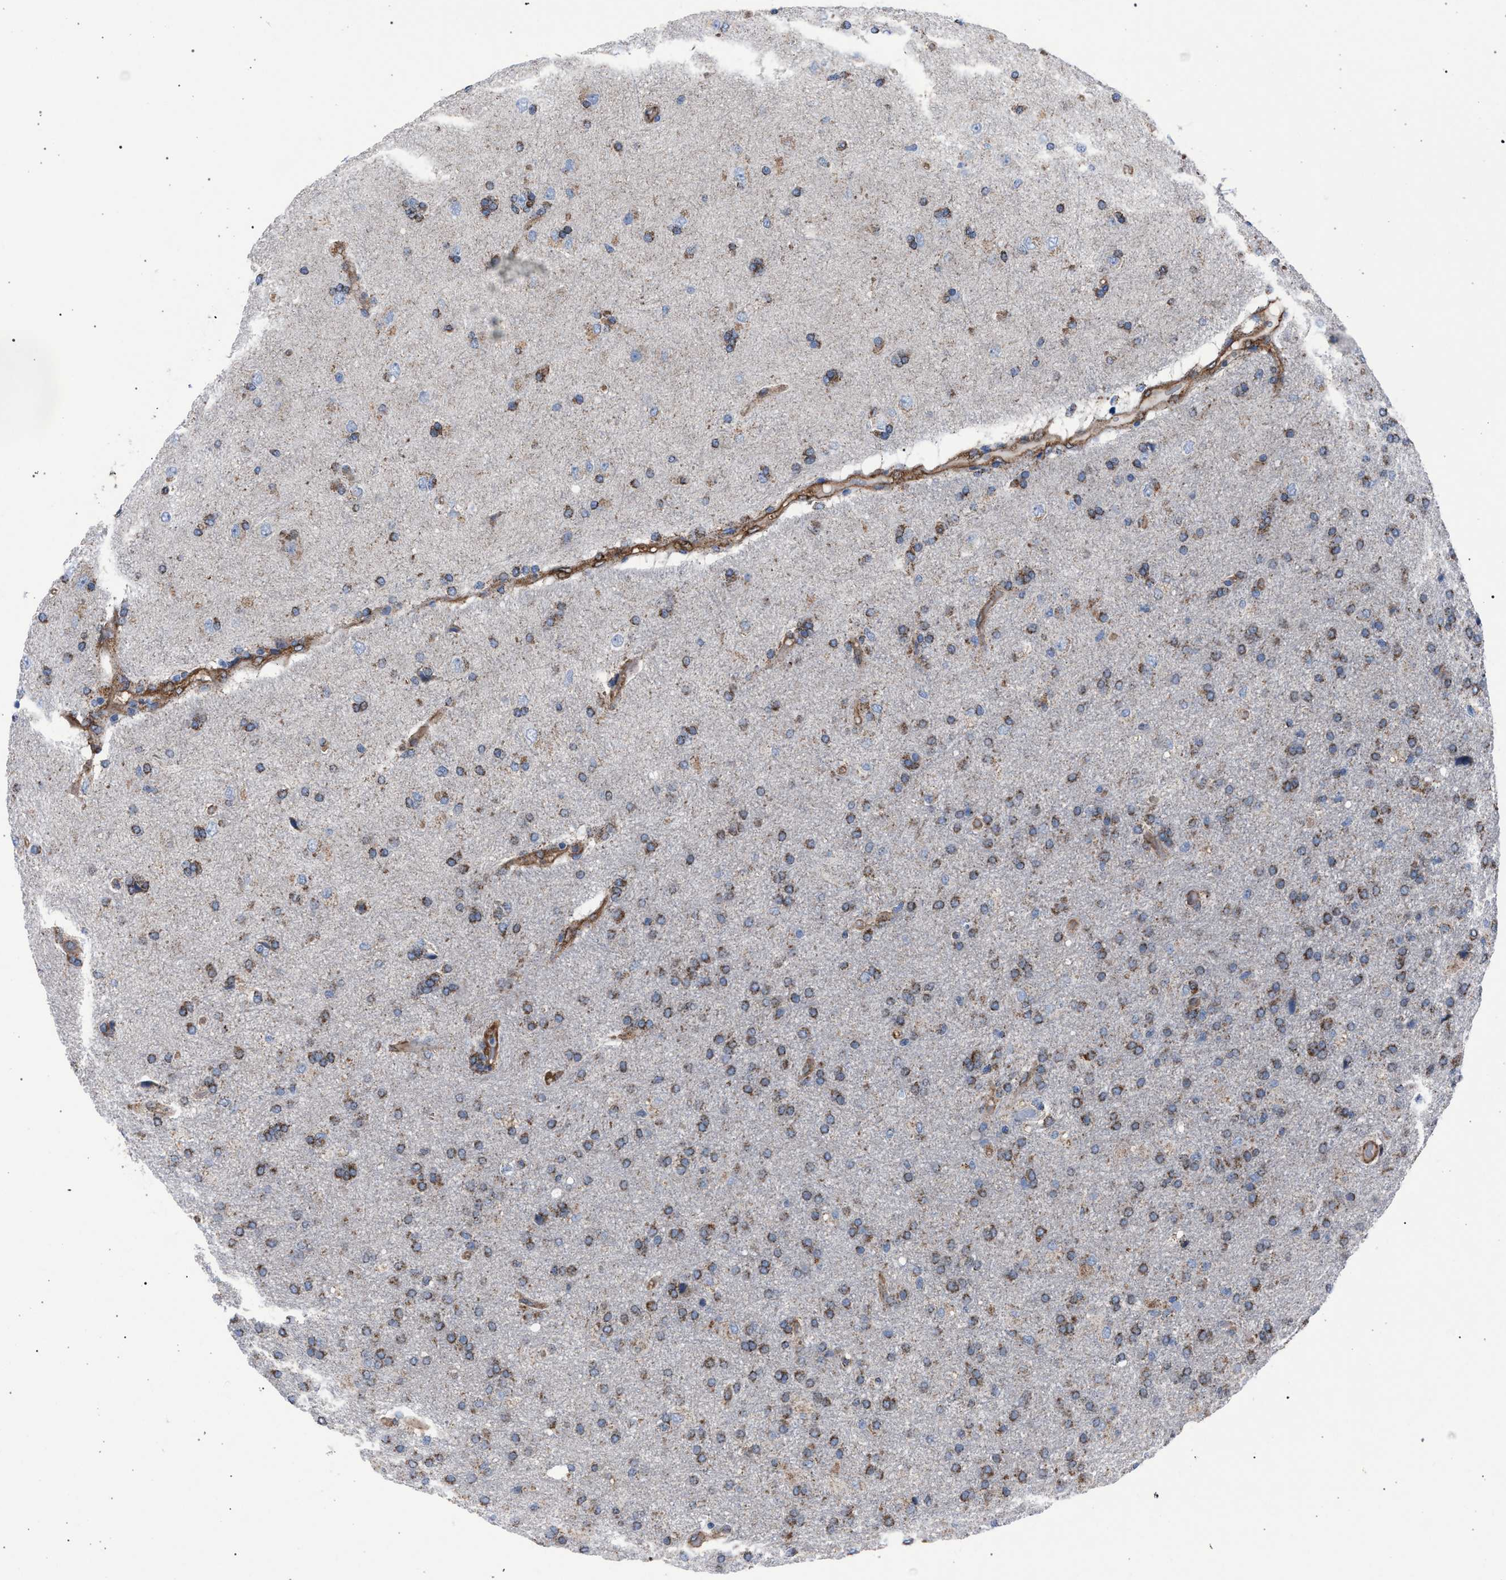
{"staining": {"intensity": "moderate", "quantity": ">75%", "location": "cytoplasmic/membranous"}, "tissue": "glioma", "cell_type": "Tumor cells", "image_type": "cancer", "snomed": [{"axis": "morphology", "description": "Glioma, malignant, High grade"}, {"axis": "topography", "description": "Brain"}], "caption": "Glioma stained with immunohistochemistry (IHC) reveals moderate cytoplasmic/membranous staining in approximately >75% of tumor cells. (Brightfield microscopy of DAB IHC at high magnification).", "gene": "HSD17B4", "patient": {"sex": "male", "age": 72}}